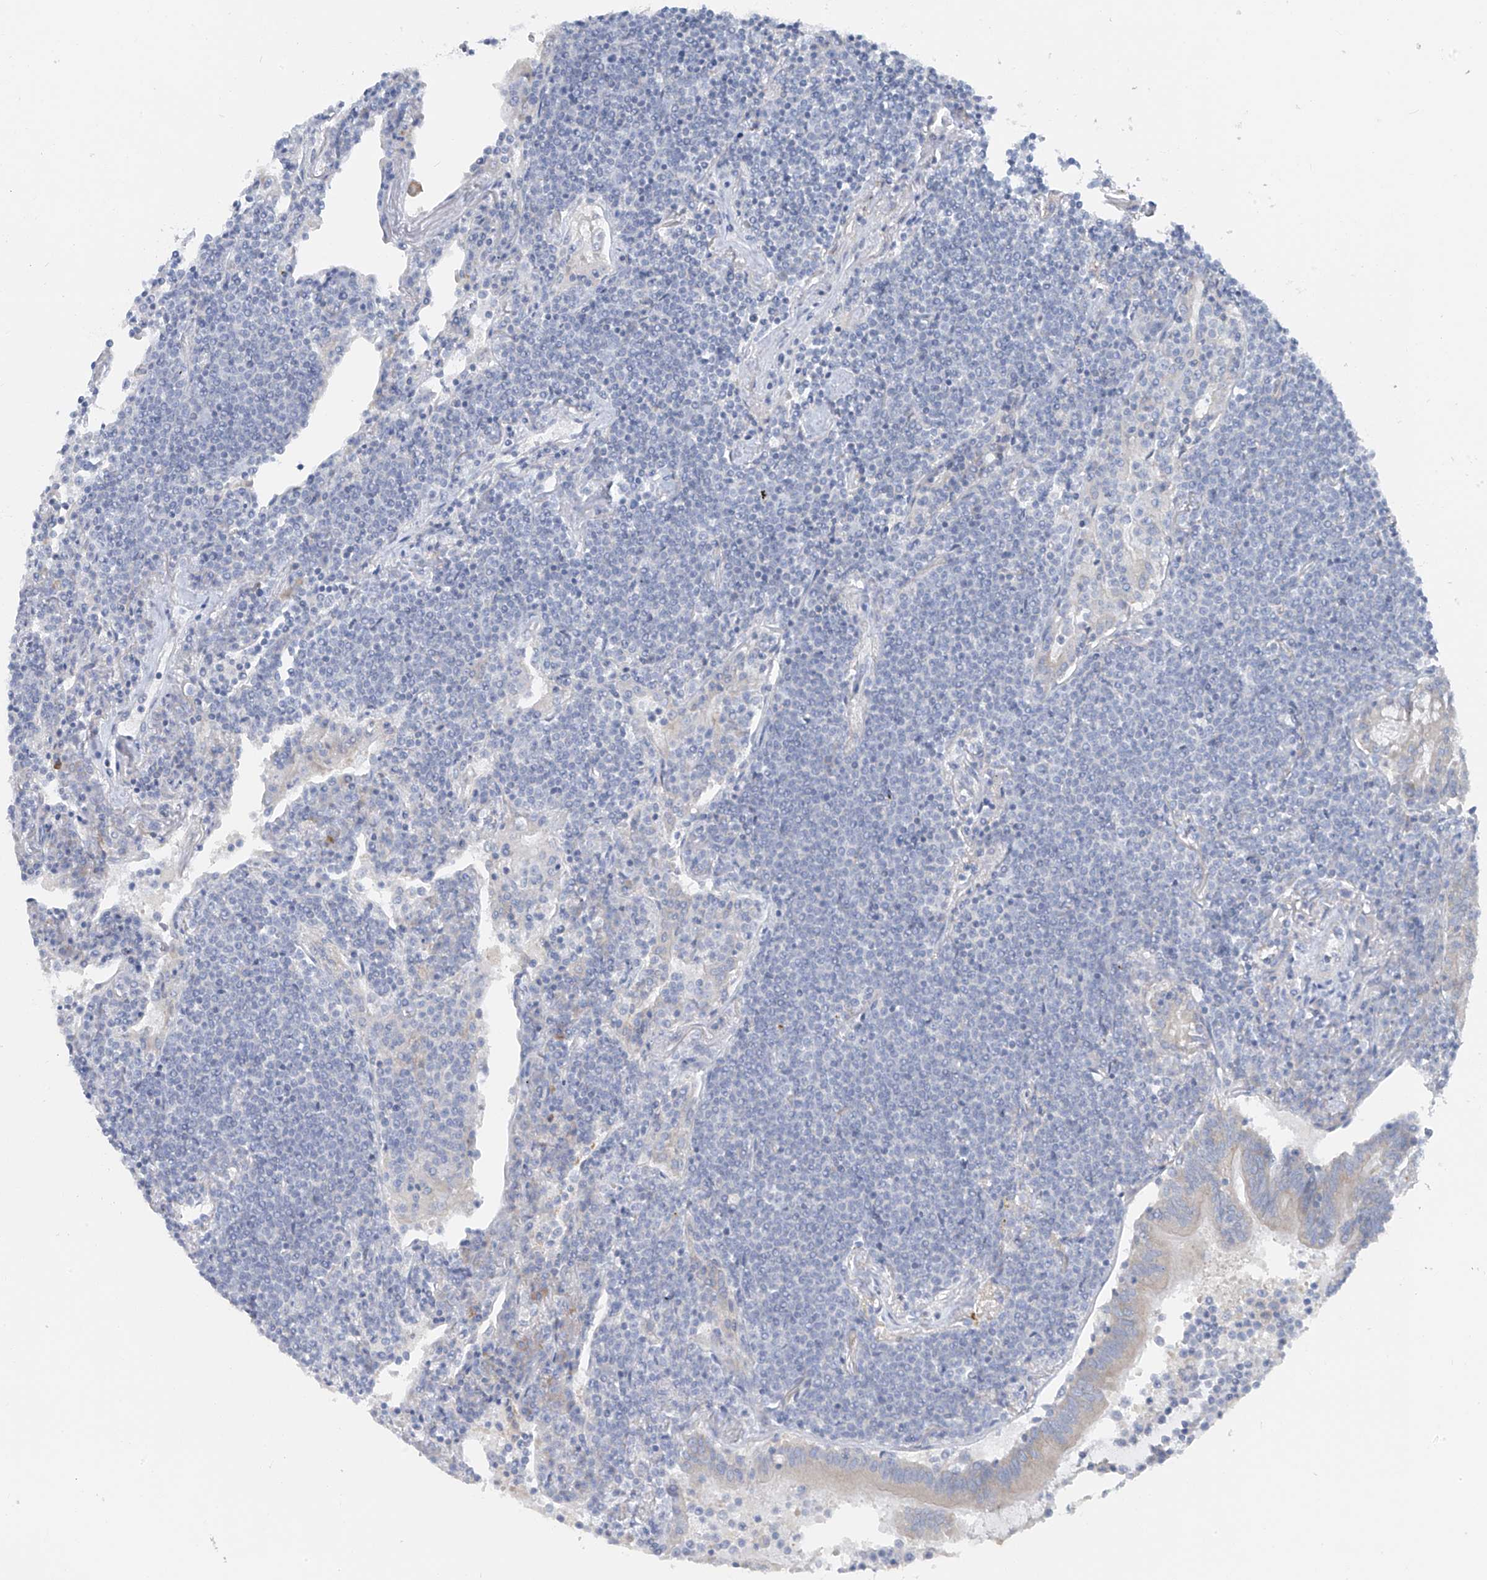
{"staining": {"intensity": "negative", "quantity": "none", "location": "none"}, "tissue": "lymphoma", "cell_type": "Tumor cells", "image_type": "cancer", "snomed": [{"axis": "morphology", "description": "Malignant lymphoma, non-Hodgkin's type, Low grade"}, {"axis": "topography", "description": "Lung"}], "caption": "The immunohistochemistry (IHC) image has no significant staining in tumor cells of low-grade malignant lymphoma, non-Hodgkin's type tissue.", "gene": "POMGNT2", "patient": {"sex": "female", "age": 71}}